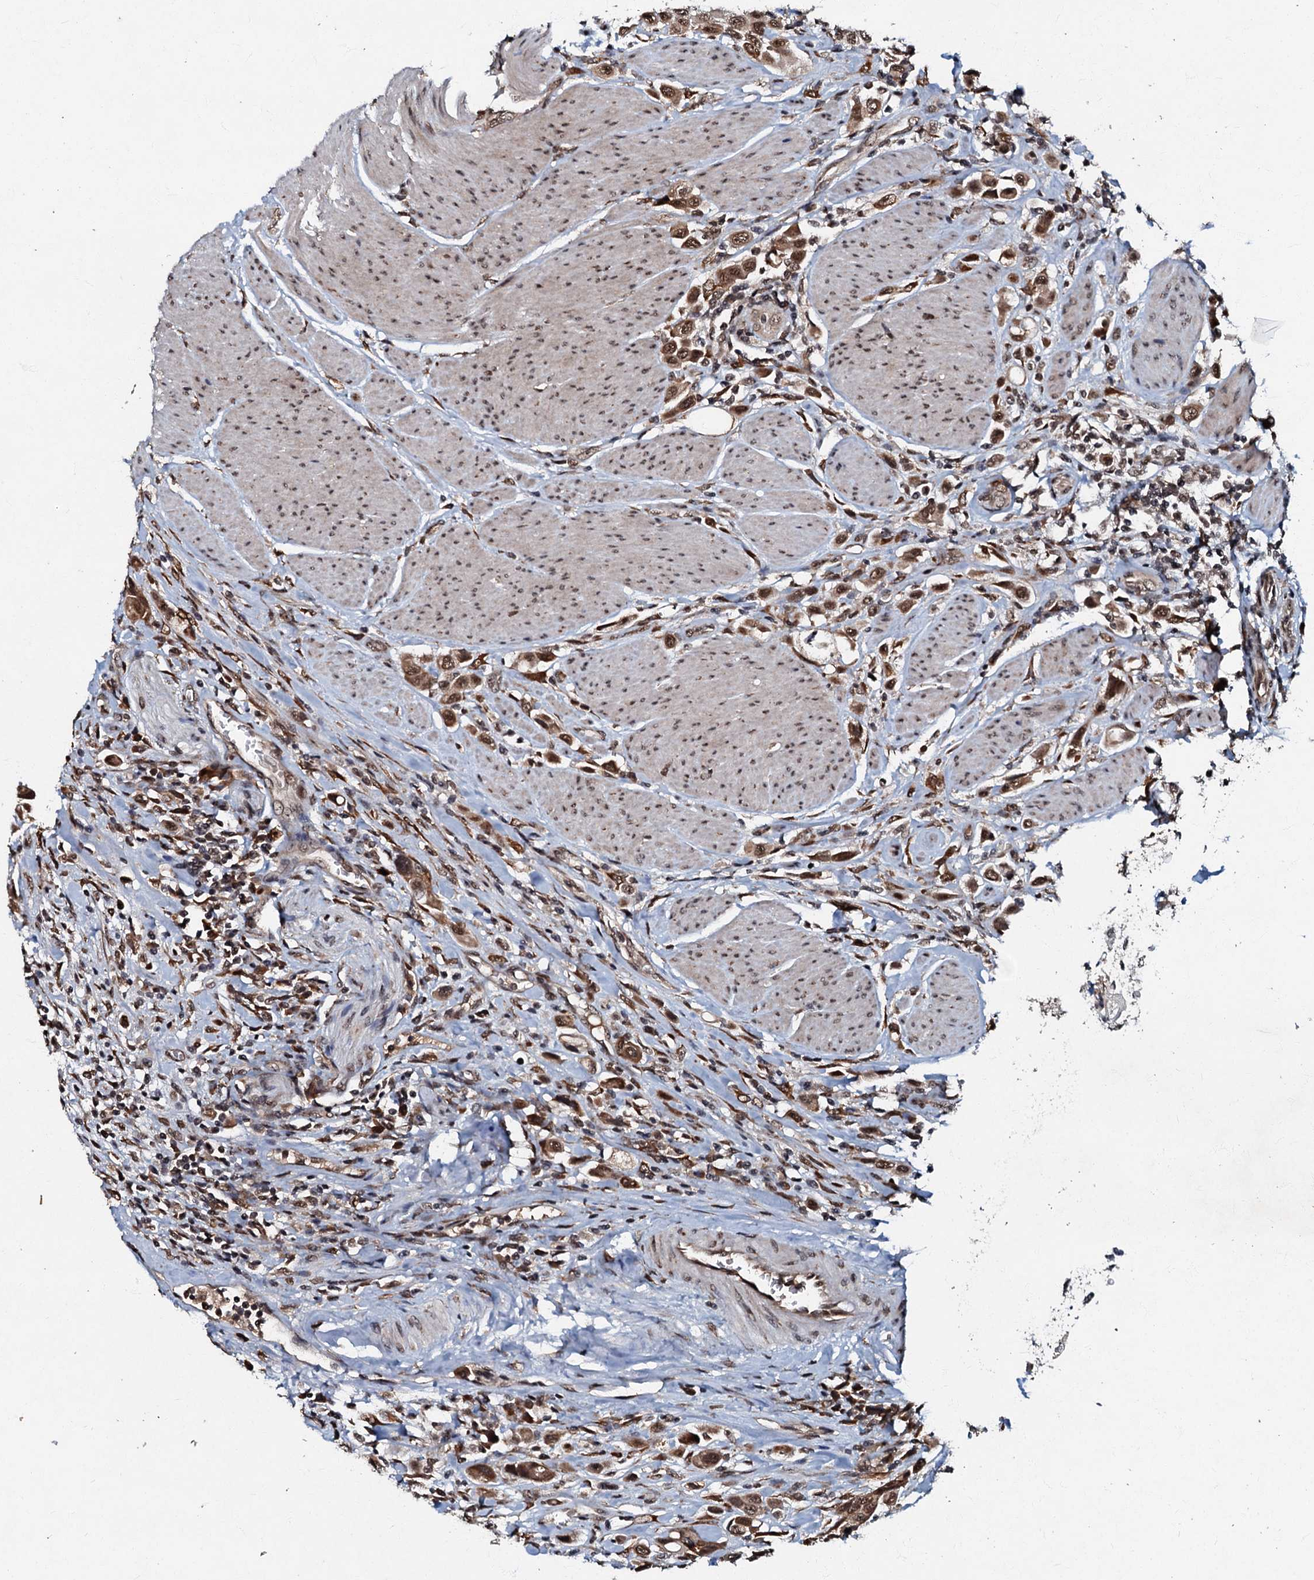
{"staining": {"intensity": "moderate", "quantity": ">75%", "location": "cytoplasmic/membranous,nuclear"}, "tissue": "urothelial cancer", "cell_type": "Tumor cells", "image_type": "cancer", "snomed": [{"axis": "morphology", "description": "Urothelial carcinoma, High grade"}, {"axis": "topography", "description": "Urinary bladder"}], "caption": "Urothelial carcinoma (high-grade) was stained to show a protein in brown. There is medium levels of moderate cytoplasmic/membranous and nuclear expression in about >75% of tumor cells. The staining is performed using DAB brown chromogen to label protein expression. The nuclei are counter-stained blue using hematoxylin.", "gene": "C18orf32", "patient": {"sex": "male", "age": 50}}